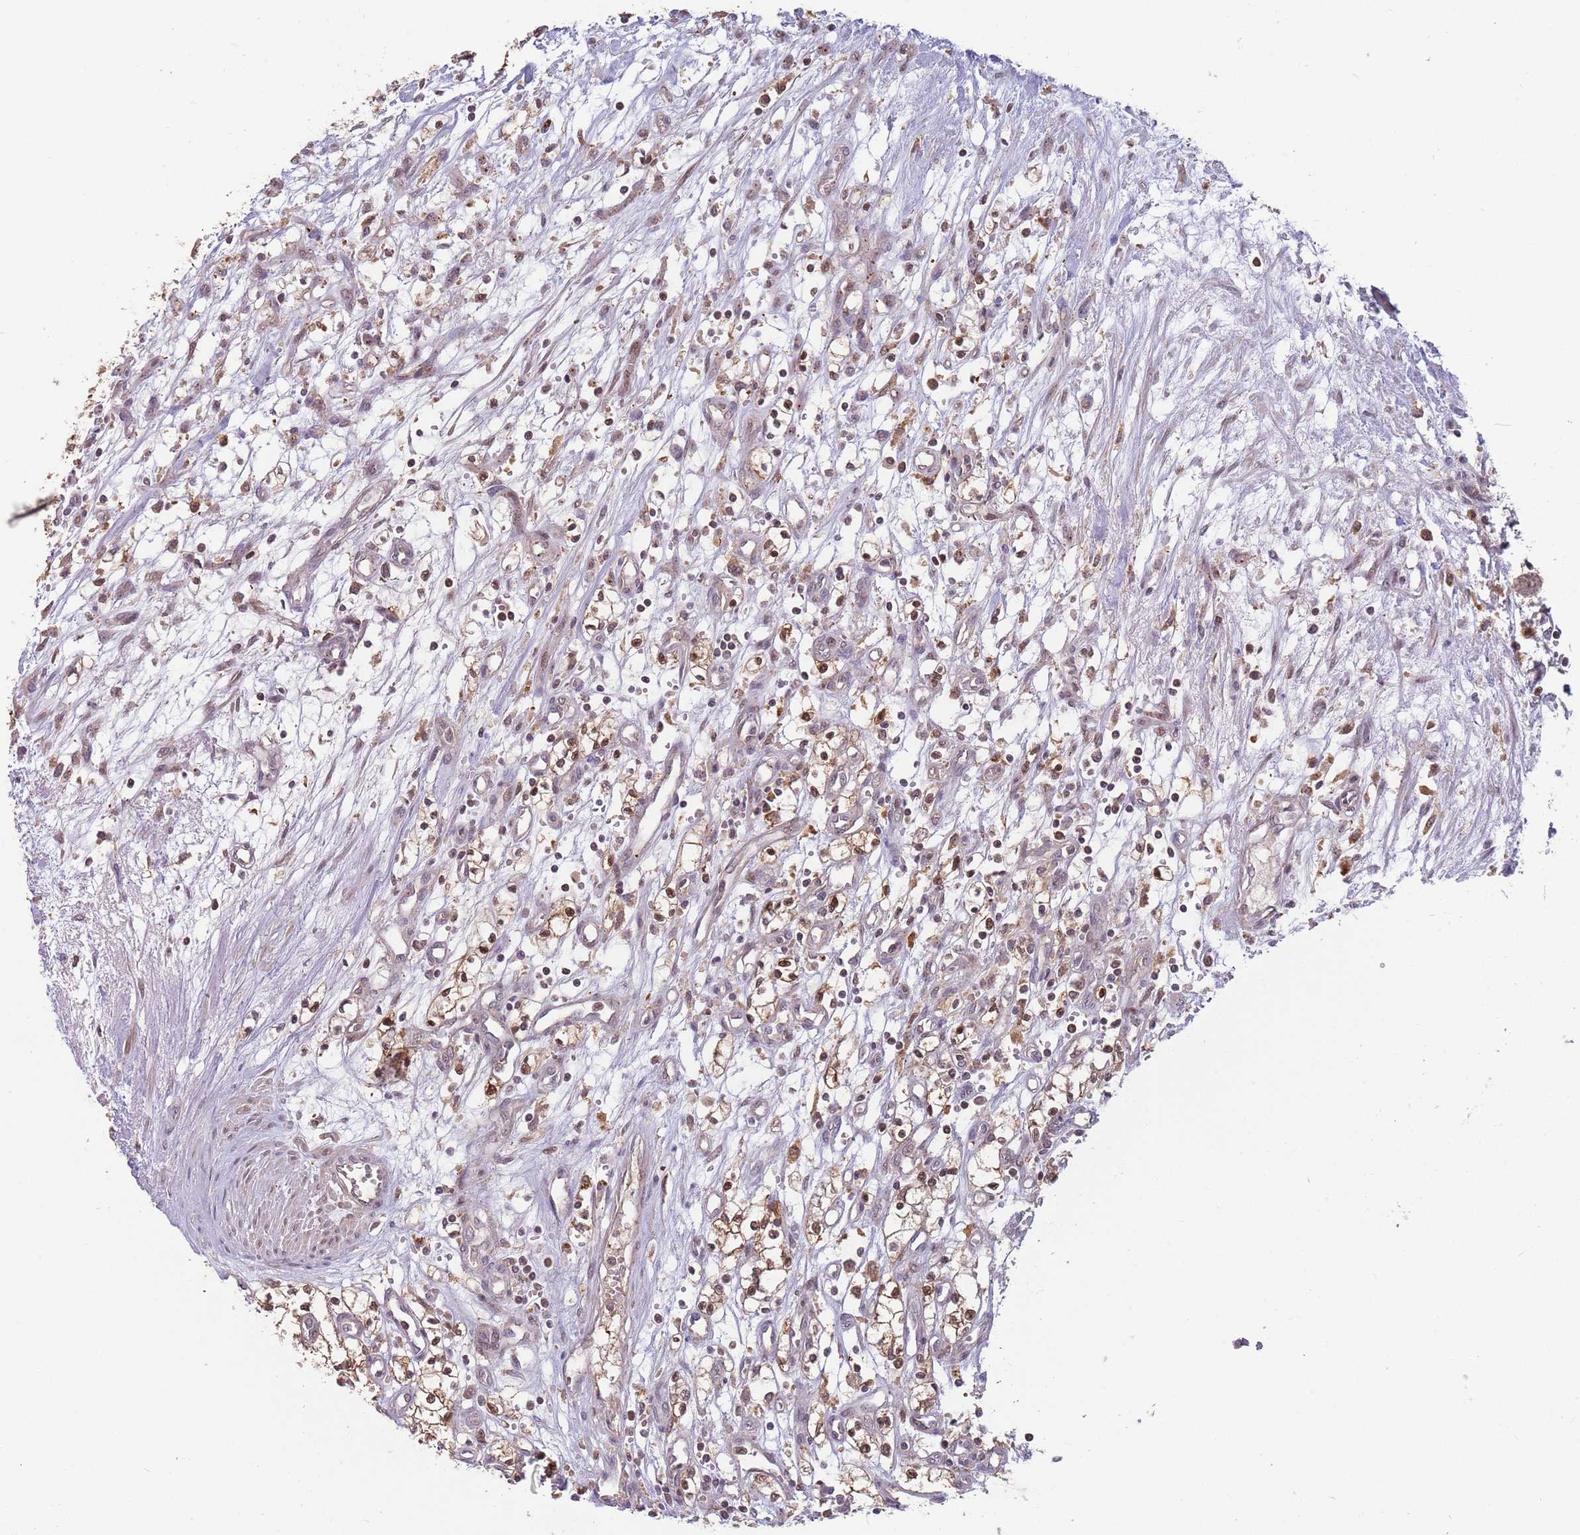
{"staining": {"intensity": "moderate", "quantity": "25%-75%", "location": "cytoplasmic/membranous,nuclear"}, "tissue": "renal cancer", "cell_type": "Tumor cells", "image_type": "cancer", "snomed": [{"axis": "morphology", "description": "Adenocarcinoma, NOS"}, {"axis": "topography", "description": "Kidney"}], "caption": "This is a photomicrograph of immunohistochemistry staining of renal cancer (adenocarcinoma), which shows moderate positivity in the cytoplasmic/membranous and nuclear of tumor cells.", "gene": "SALL1", "patient": {"sex": "male", "age": 59}}